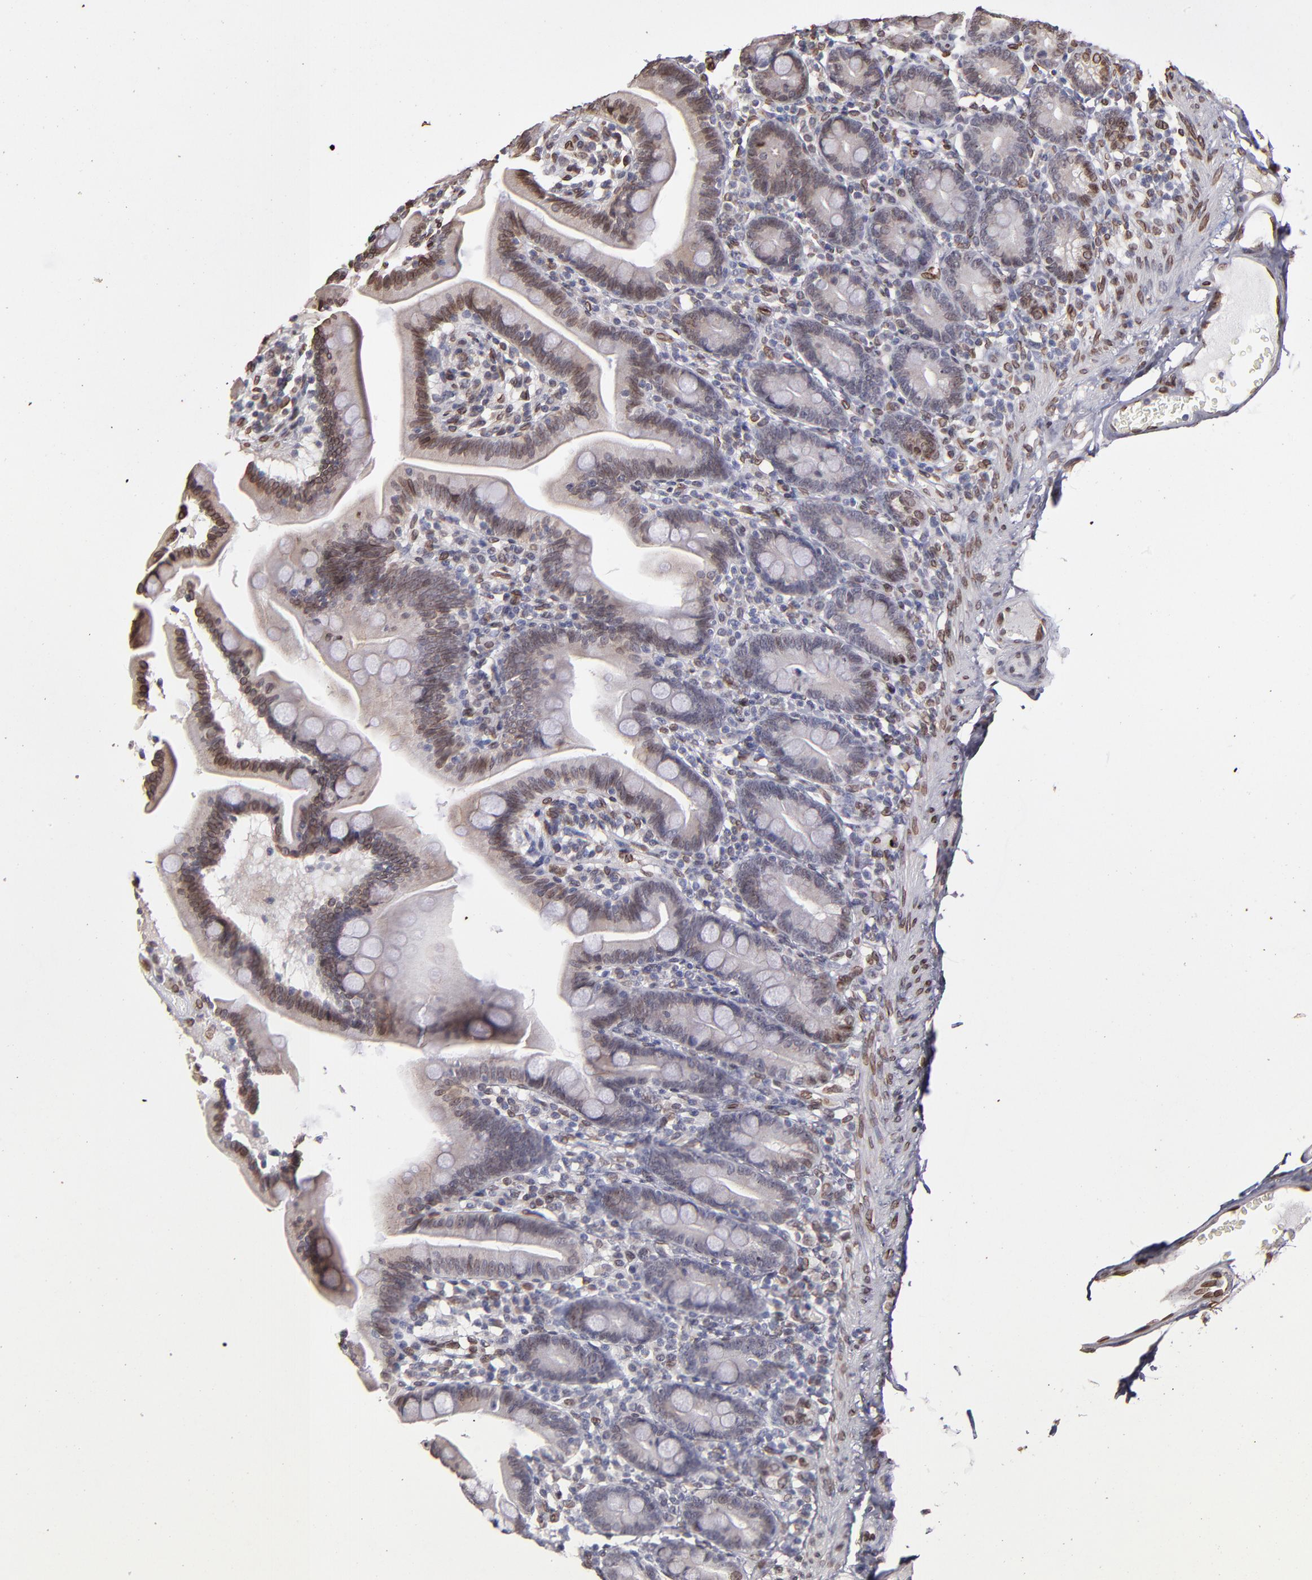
{"staining": {"intensity": "weak", "quantity": ">75%", "location": "cytoplasmic/membranous,nuclear"}, "tissue": "duodenum", "cell_type": "Glandular cells", "image_type": "normal", "snomed": [{"axis": "morphology", "description": "Normal tissue, NOS"}, {"axis": "topography", "description": "Duodenum"}], "caption": "Brown immunohistochemical staining in unremarkable duodenum demonstrates weak cytoplasmic/membranous,nuclear staining in approximately >75% of glandular cells. (brown staining indicates protein expression, while blue staining denotes nuclei).", "gene": "PUM3", "patient": {"sex": "female", "age": 75}}